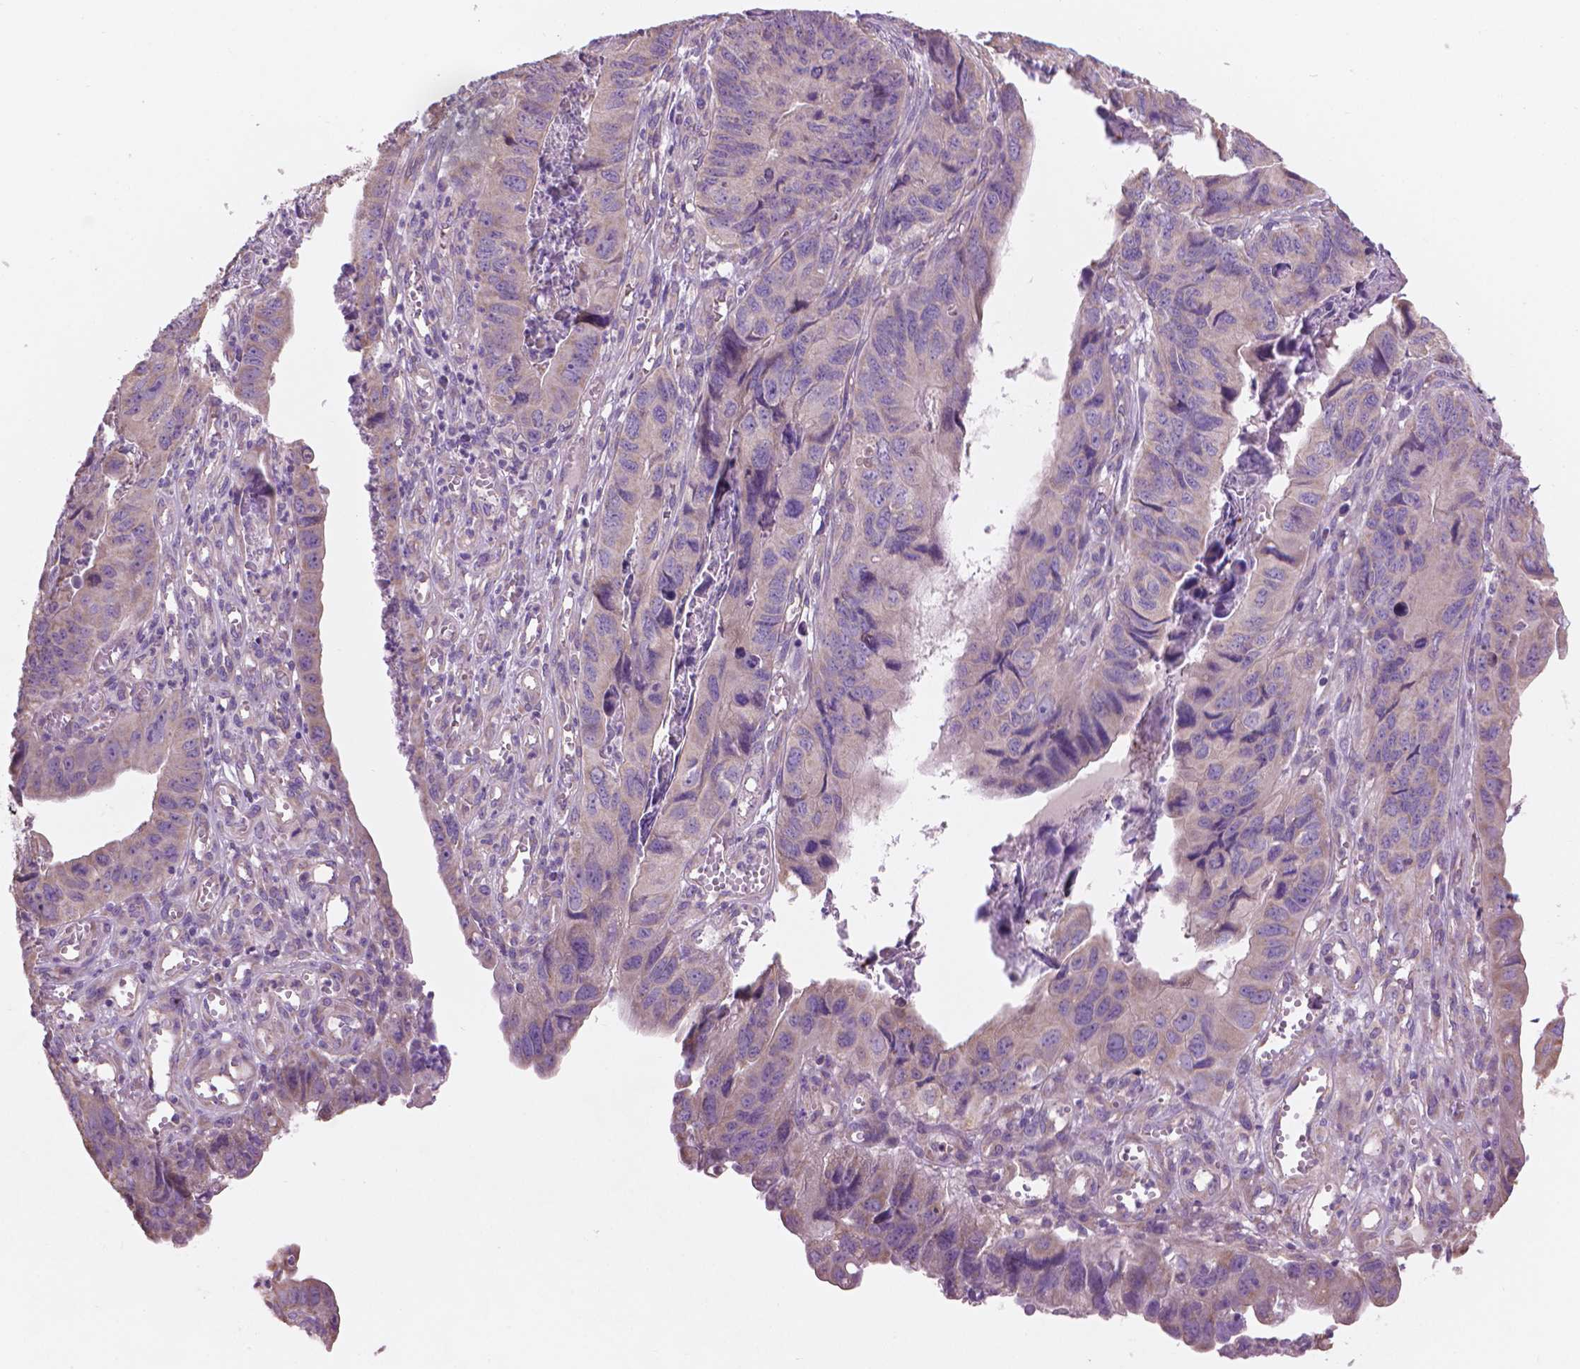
{"staining": {"intensity": "weak", "quantity": "<25%", "location": "cytoplasmic/membranous"}, "tissue": "stomach cancer", "cell_type": "Tumor cells", "image_type": "cancer", "snomed": [{"axis": "morphology", "description": "Adenocarcinoma, NOS"}, {"axis": "topography", "description": "Stomach, lower"}], "caption": "A histopathology image of stomach cancer (adenocarcinoma) stained for a protein demonstrates no brown staining in tumor cells.", "gene": "TTC29", "patient": {"sex": "male", "age": 77}}